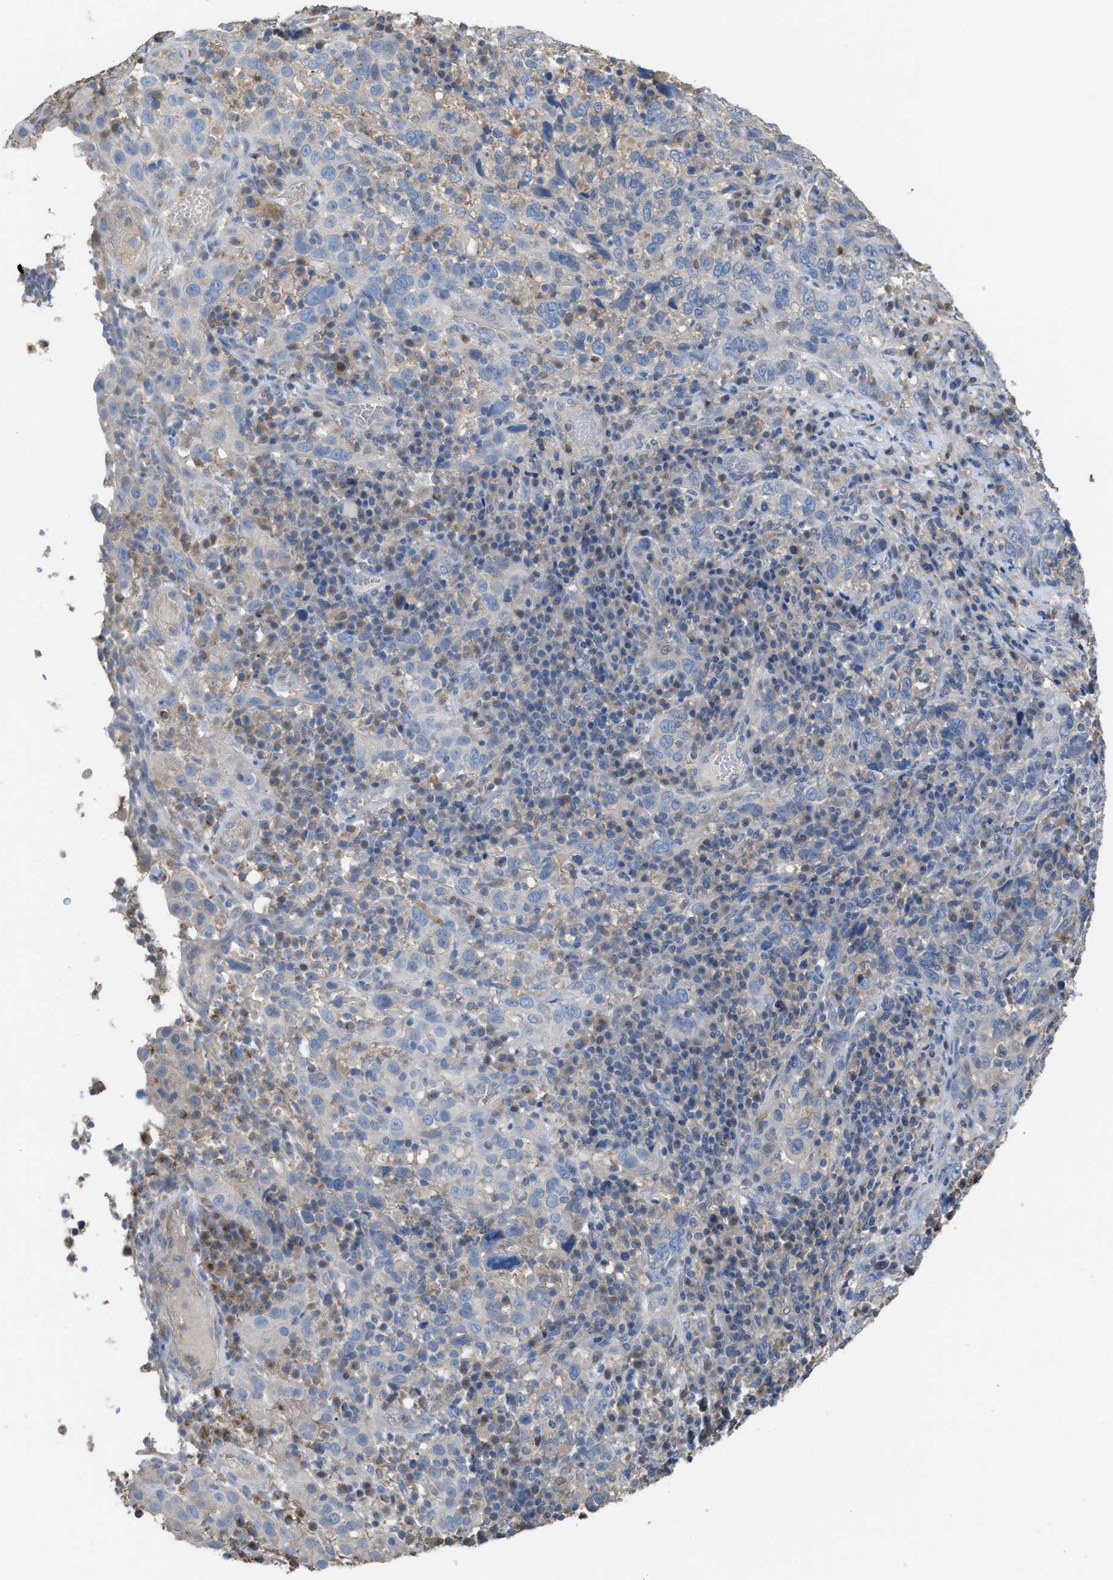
{"staining": {"intensity": "negative", "quantity": "none", "location": "none"}, "tissue": "cervical cancer", "cell_type": "Tumor cells", "image_type": "cancer", "snomed": [{"axis": "morphology", "description": "Squamous cell carcinoma, NOS"}, {"axis": "topography", "description": "Cervix"}], "caption": "Tumor cells show no significant positivity in cervical squamous cell carcinoma.", "gene": "NQO2", "patient": {"sex": "female", "age": 46}}